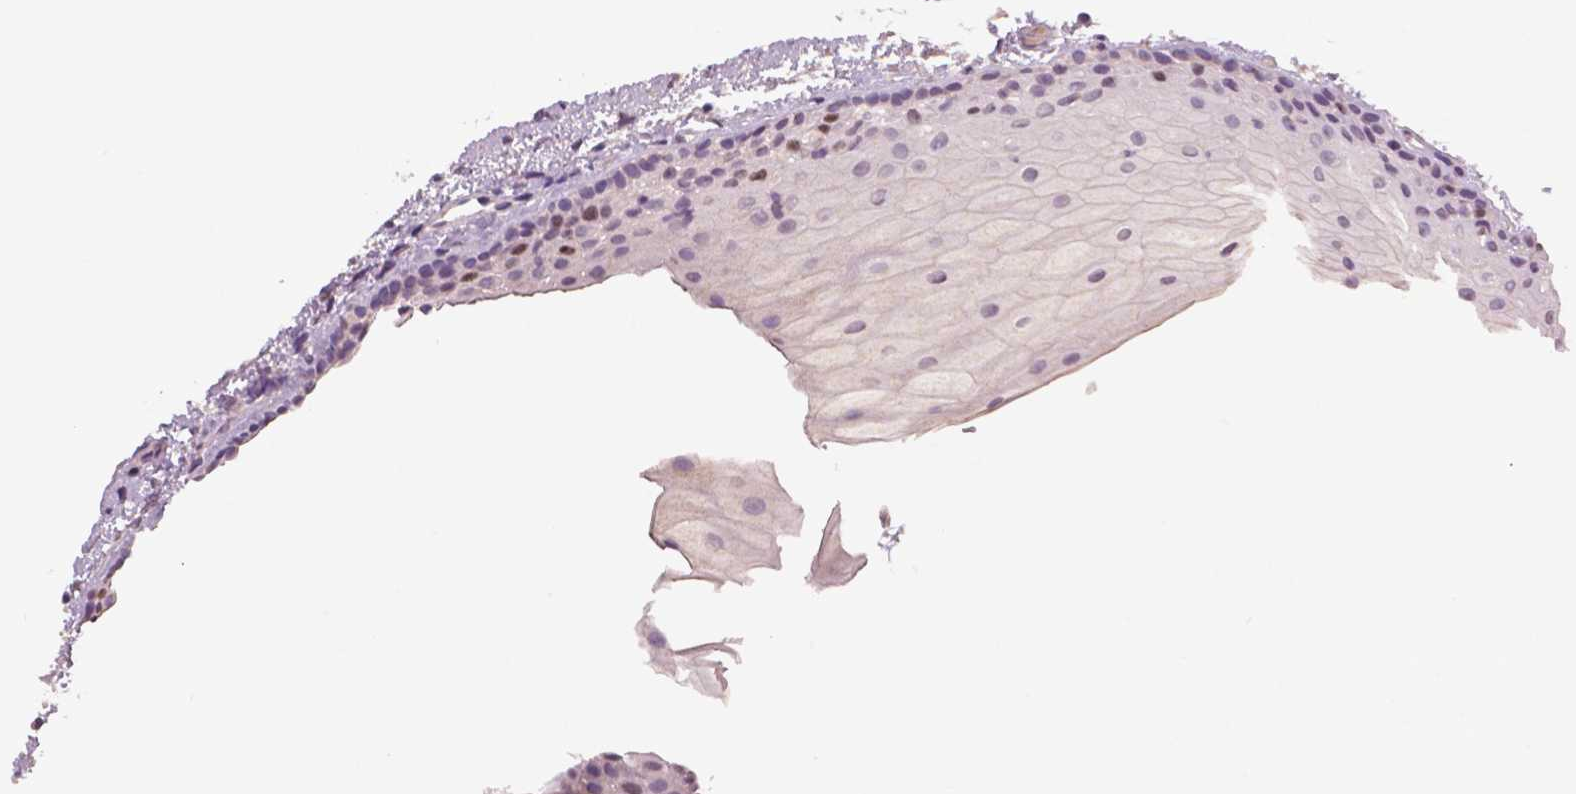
{"staining": {"intensity": "moderate", "quantity": "<25%", "location": "nuclear"}, "tissue": "oral mucosa", "cell_type": "Squamous epithelial cells", "image_type": "normal", "snomed": [{"axis": "morphology", "description": "Normal tissue, NOS"}, {"axis": "topography", "description": "Oral tissue"}], "caption": "IHC histopathology image of normal human oral mucosa stained for a protein (brown), which reveals low levels of moderate nuclear expression in approximately <25% of squamous epithelial cells.", "gene": "MKI67", "patient": {"sex": "female", "age": 82}}